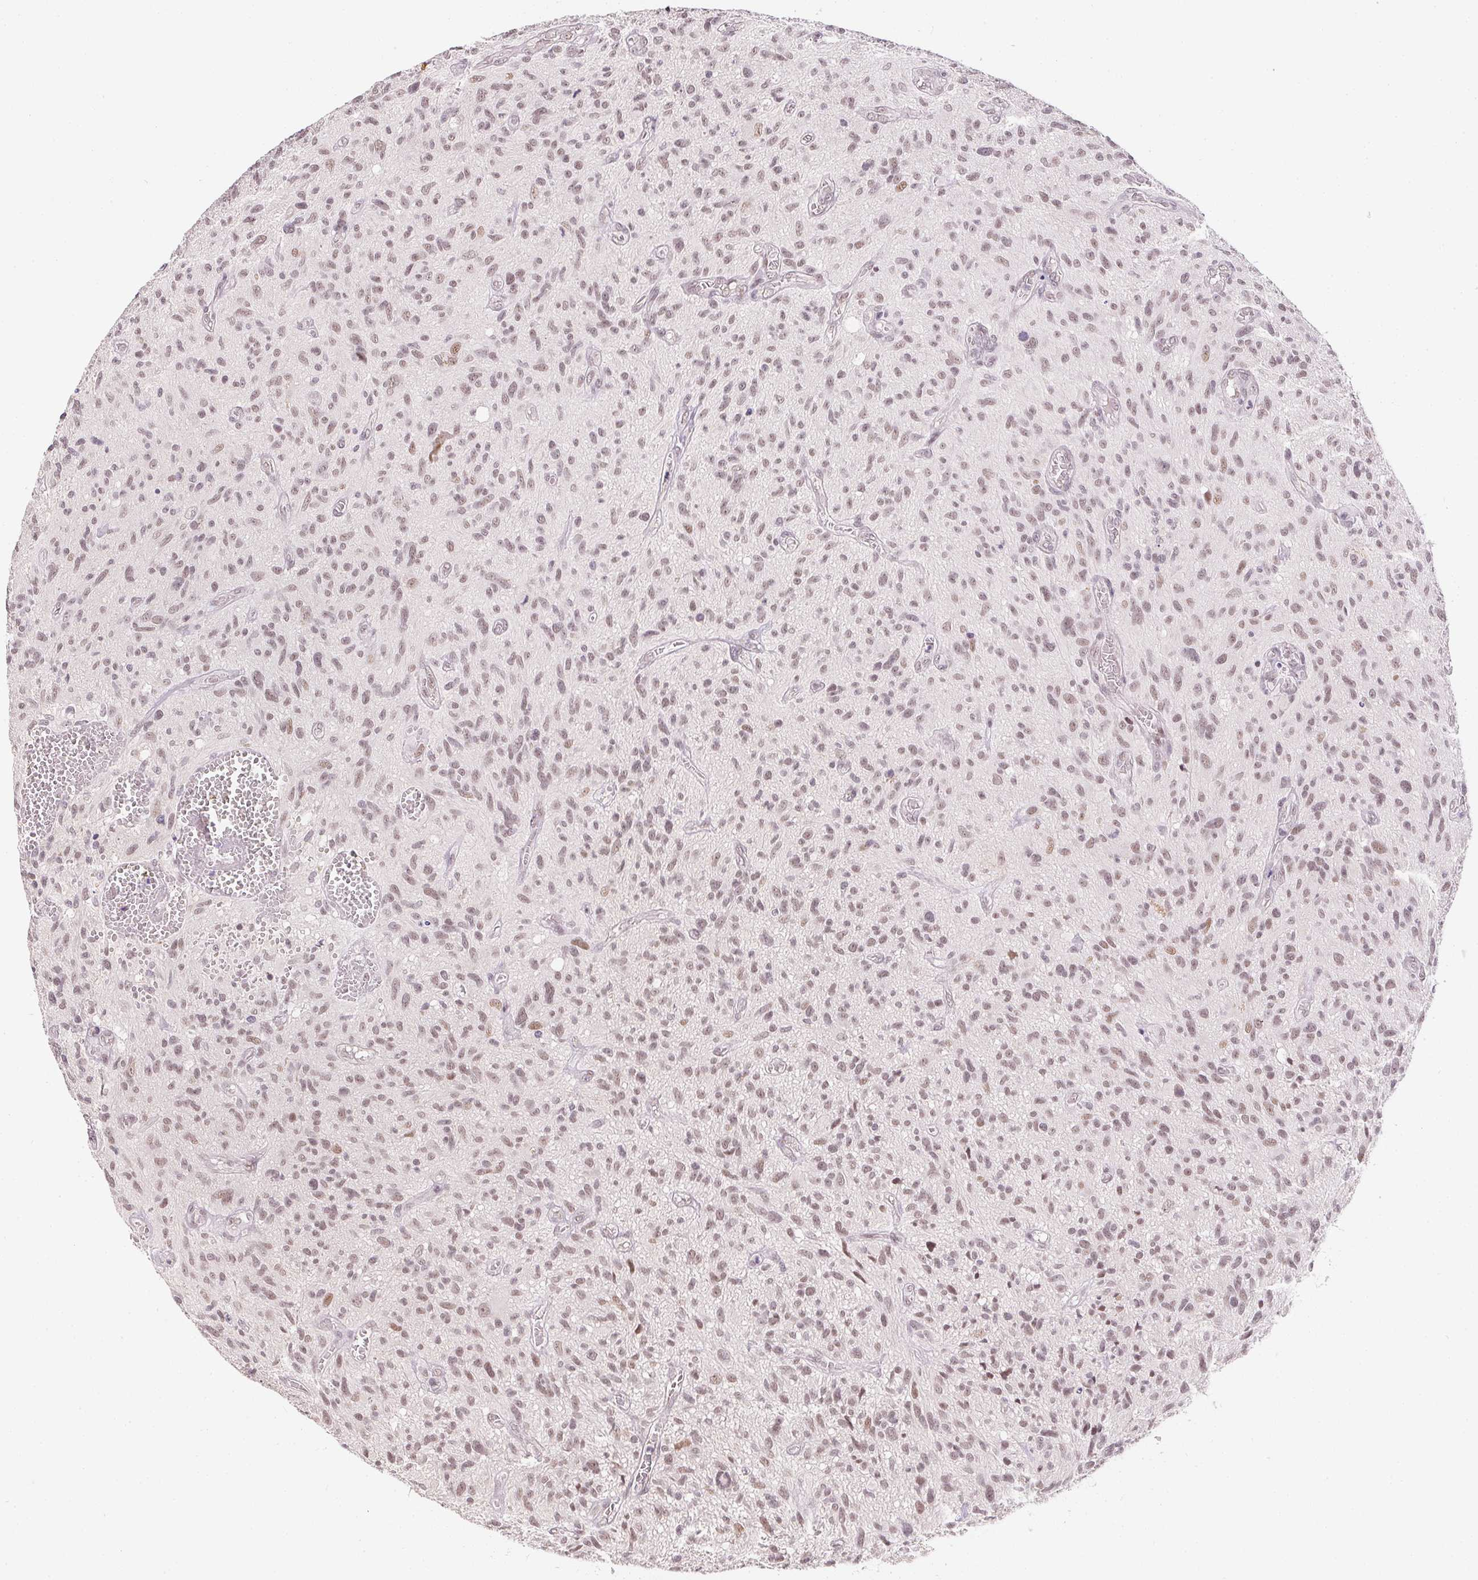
{"staining": {"intensity": "weak", "quantity": ">75%", "location": "nuclear"}, "tissue": "glioma", "cell_type": "Tumor cells", "image_type": "cancer", "snomed": [{"axis": "morphology", "description": "Glioma, malignant, High grade"}, {"axis": "topography", "description": "Brain"}], "caption": "The micrograph reveals a brown stain indicating the presence of a protein in the nuclear of tumor cells in glioma.", "gene": "KDM4D", "patient": {"sex": "male", "age": 75}}